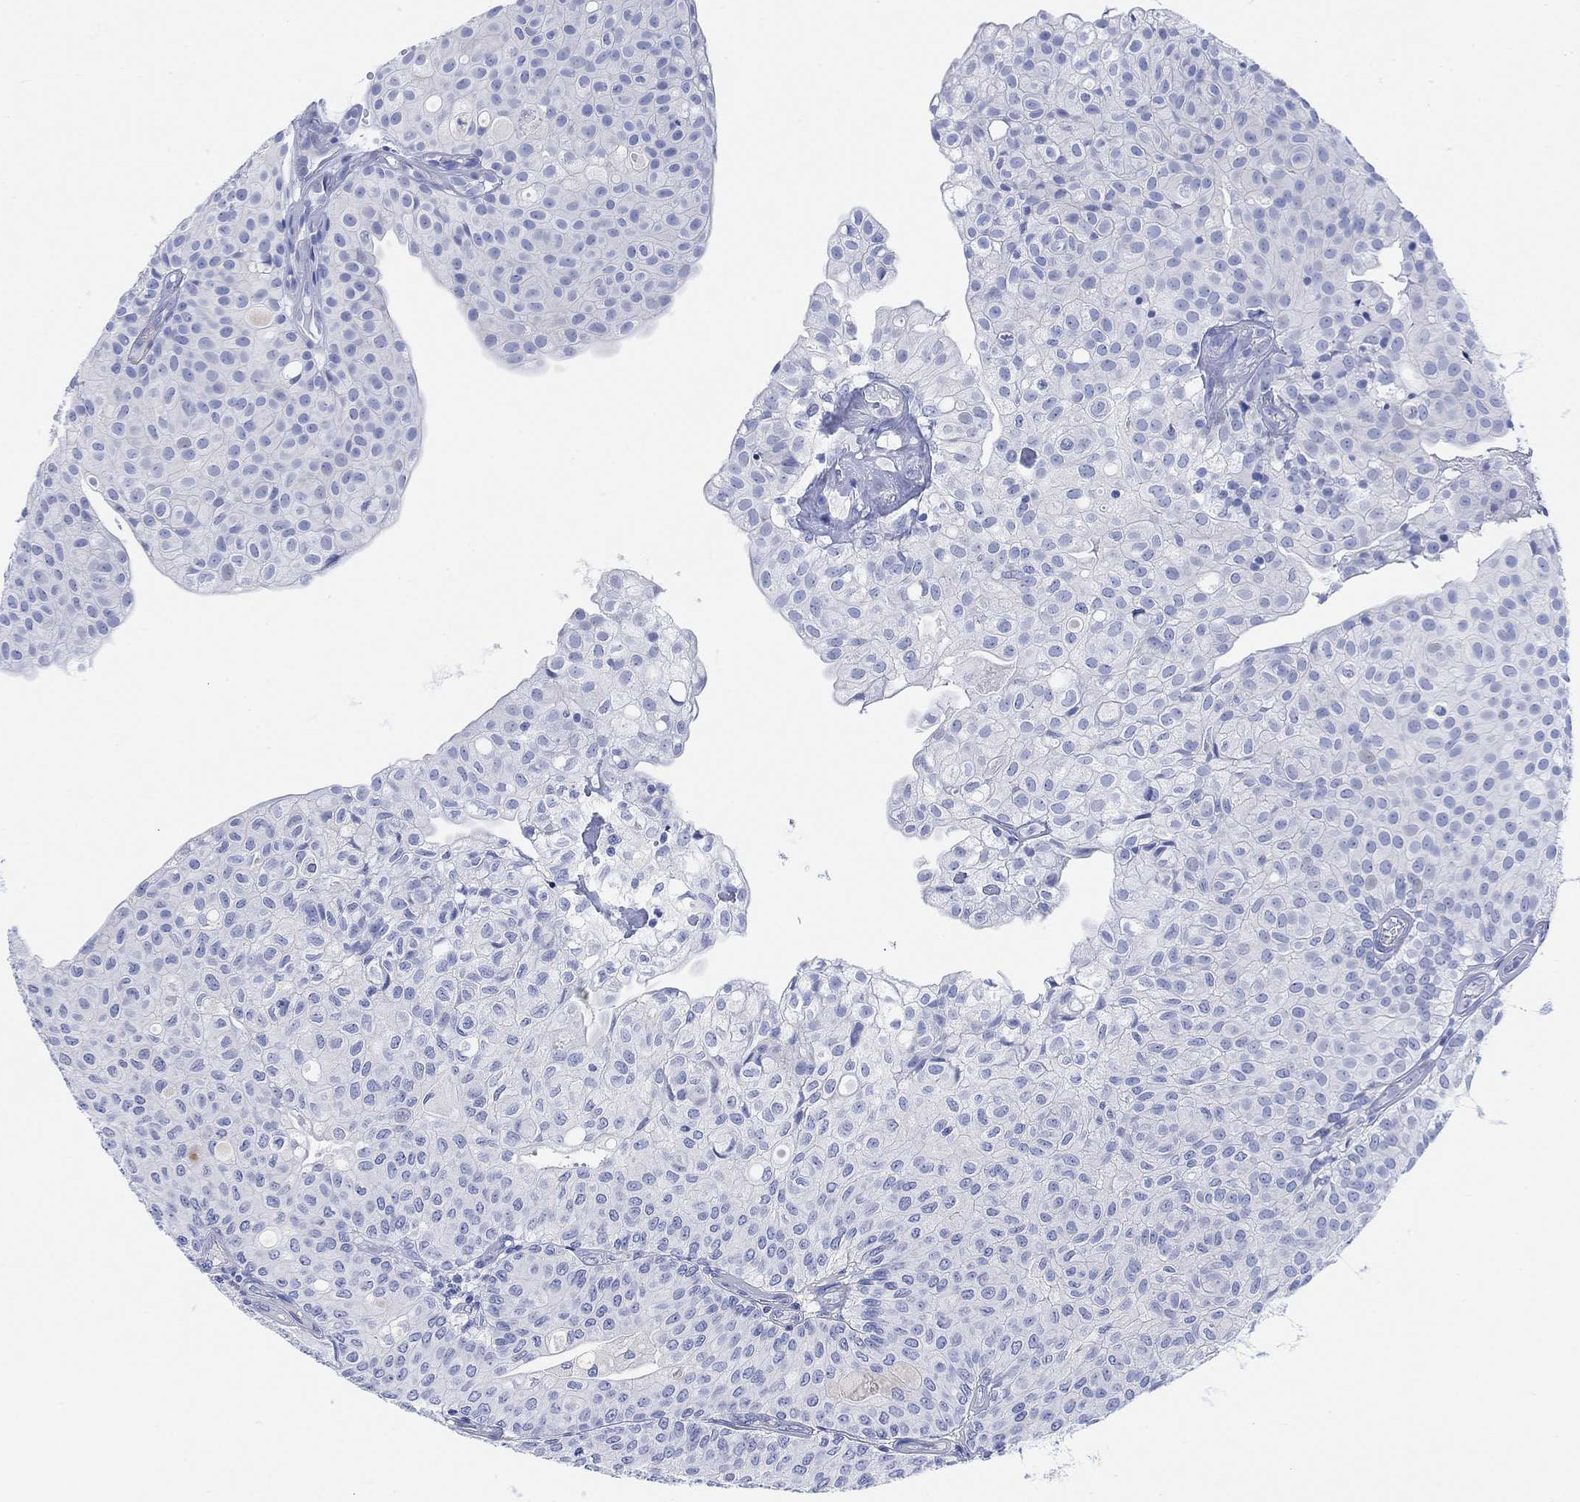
{"staining": {"intensity": "negative", "quantity": "none", "location": "none"}, "tissue": "urothelial cancer", "cell_type": "Tumor cells", "image_type": "cancer", "snomed": [{"axis": "morphology", "description": "Urothelial carcinoma, Low grade"}, {"axis": "topography", "description": "Urinary bladder"}], "caption": "Immunohistochemistry micrograph of urothelial carcinoma (low-grade) stained for a protein (brown), which reveals no positivity in tumor cells. (DAB immunohistochemistry (IHC) visualized using brightfield microscopy, high magnification).", "gene": "TLDC2", "patient": {"sex": "male", "age": 89}}